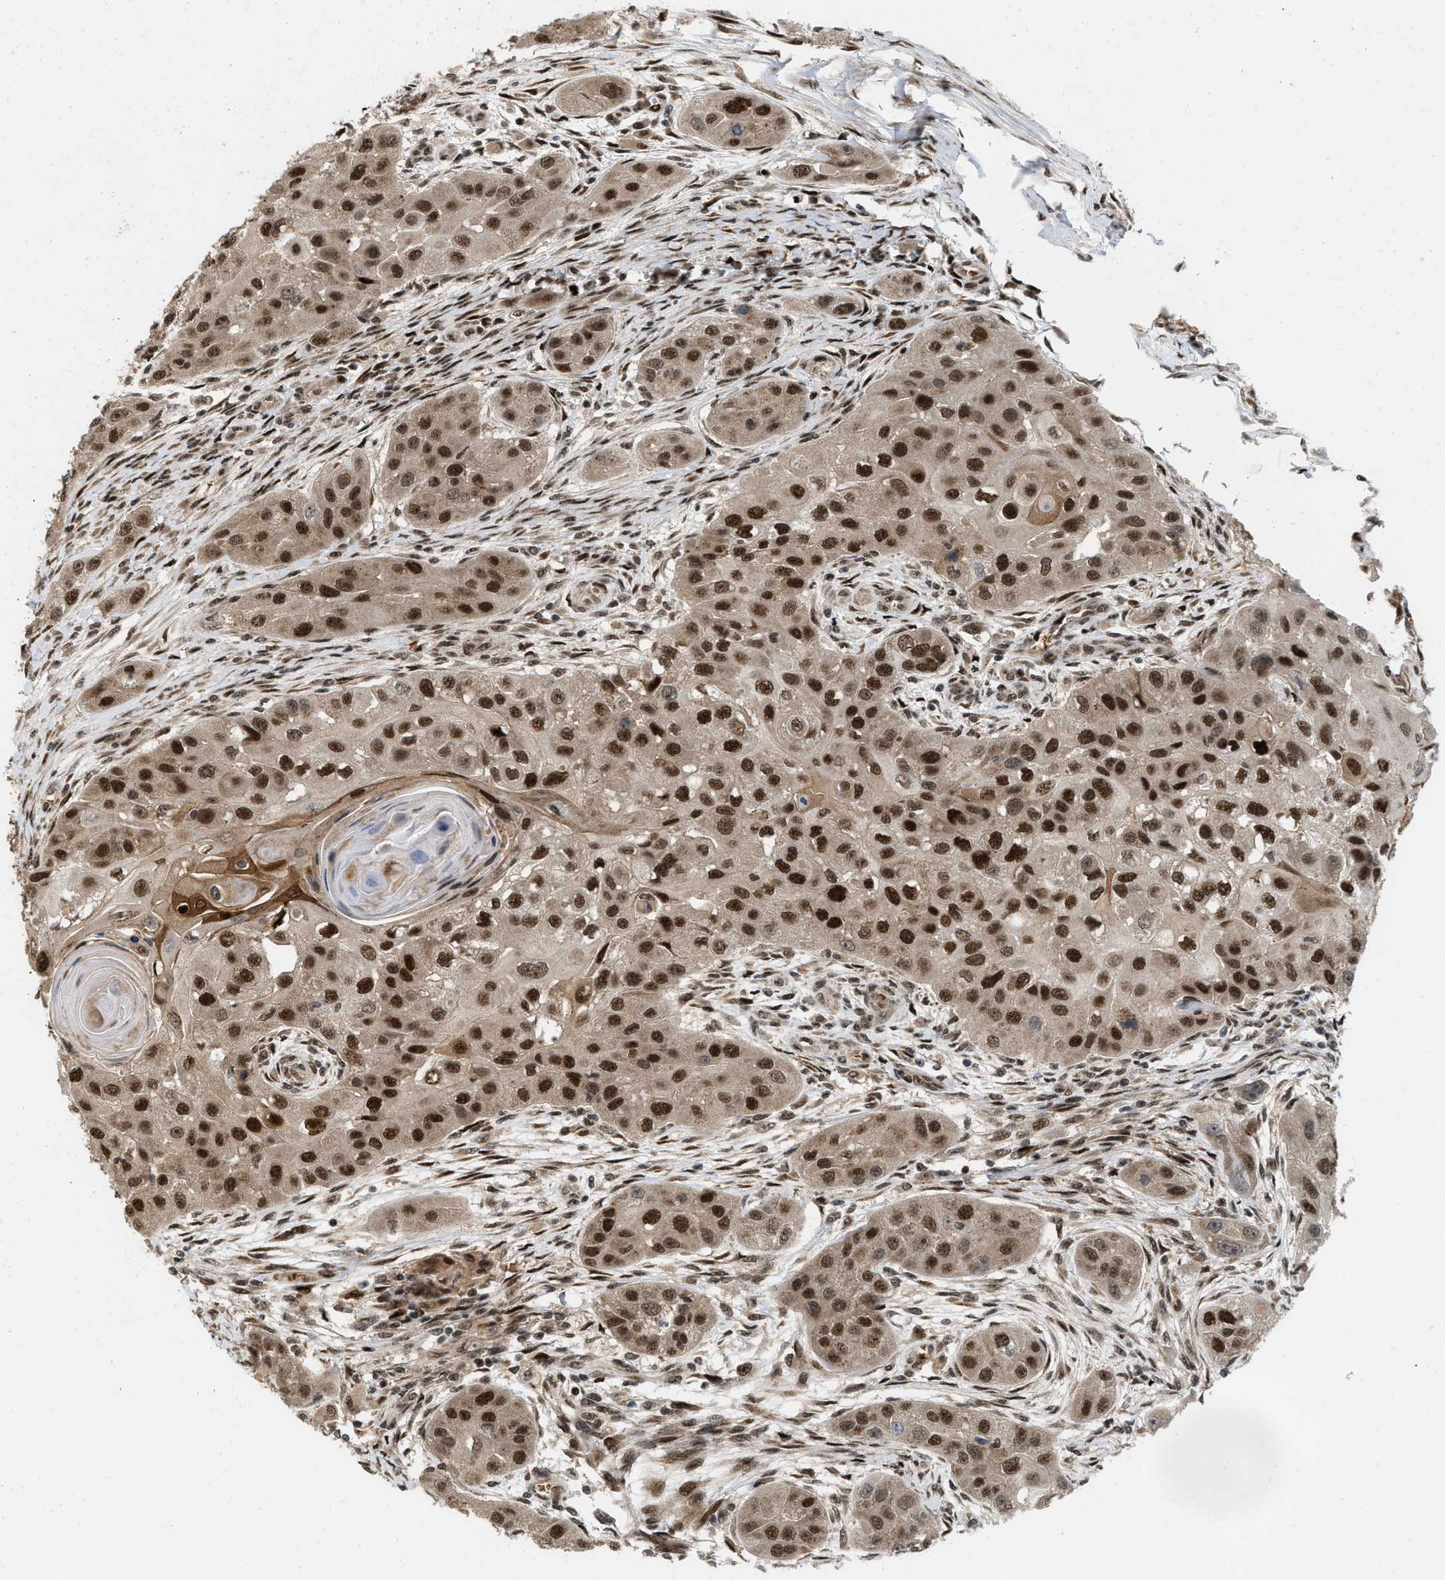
{"staining": {"intensity": "strong", "quantity": ">75%", "location": "nuclear"}, "tissue": "head and neck cancer", "cell_type": "Tumor cells", "image_type": "cancer", "snomed": [{"axis": "morphology", "description": "Normal tissue, NOS"}, {"axis": "morphology", "description": "Squamous cell carcinoma, NOS"}, {"axis": "topography", "description": "Skeletal muscle"}, {"axis": "topography", "description": "Head-Neck"}], "caption": "About >75% of tumor cells in human head and neck squamous cell carcinoma display strong nuclear protein positivity as visualized by brown immunohistochemical staining.", "gene": "ANKRD11", "patient": {"sex": "male", "age": 51}}